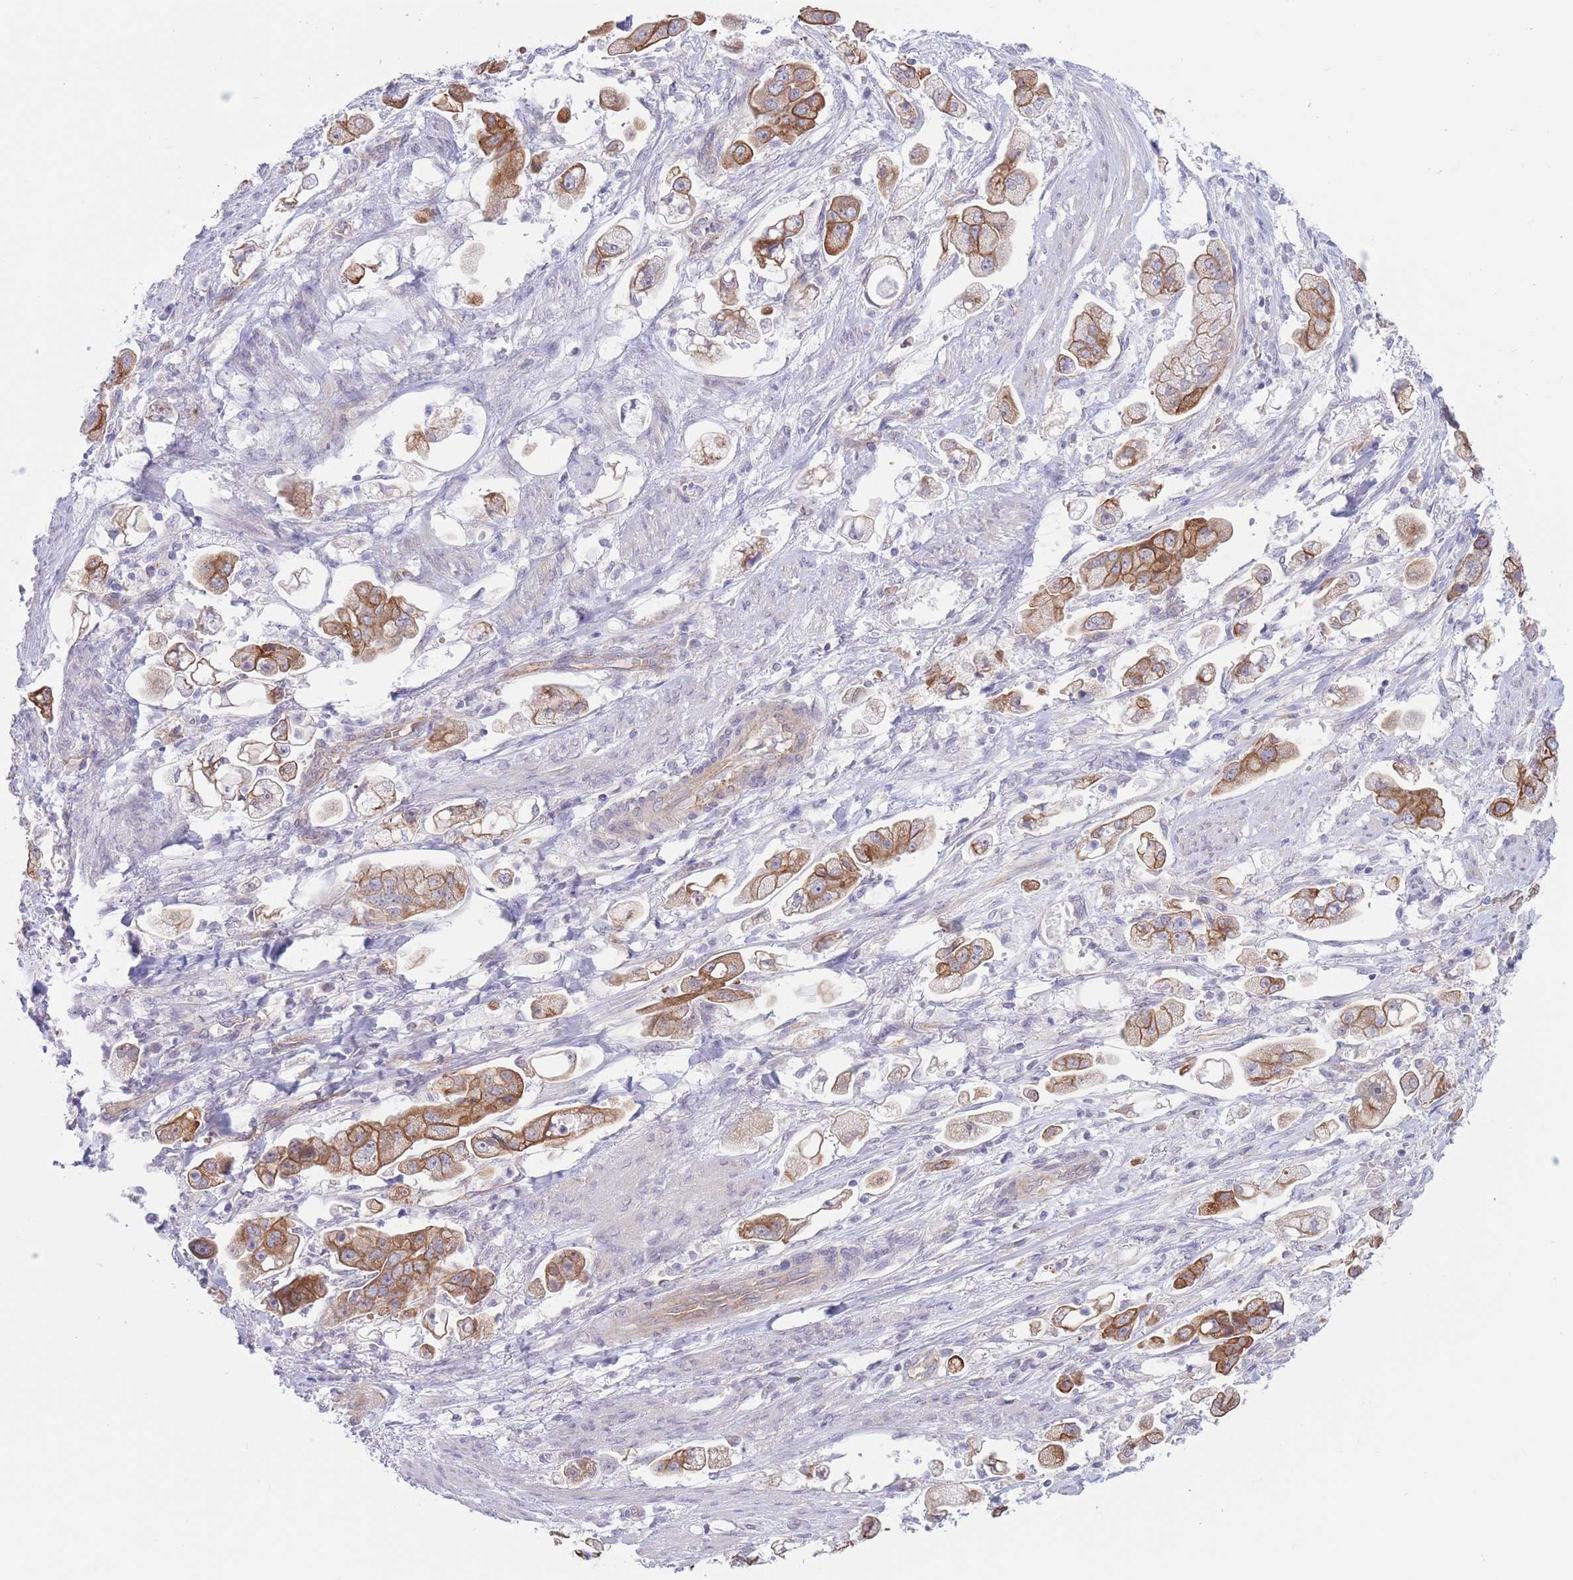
{"staining": {"intensity": "moderate", "quantity": ">75%", "location": "cytoplasmic/membranous"}, "tissue": "stomach cancer", "cell_type": "Tumor cells", "image_type": "cancer", "snomed": [{"axis": "morphology", "description": "Adenocarcinoma, NOS"}, {"axis": "topography", "description": "Stomach"}], "caption": "Immunohistochemistry staining of adenocarcinoma (stomach), which exhibits medium levels of moderate cytoplasmic/membranous staining in approximately >75% of tumor cells indicating moderate cytoplasmic/membranous protein staining. The staining was performed using DAB (brown) for protein detection and nuclei were counterstained in hematoxylin (blue).", "gene": "MRPS31", "patient": {"sex": "male", "age": 62}}